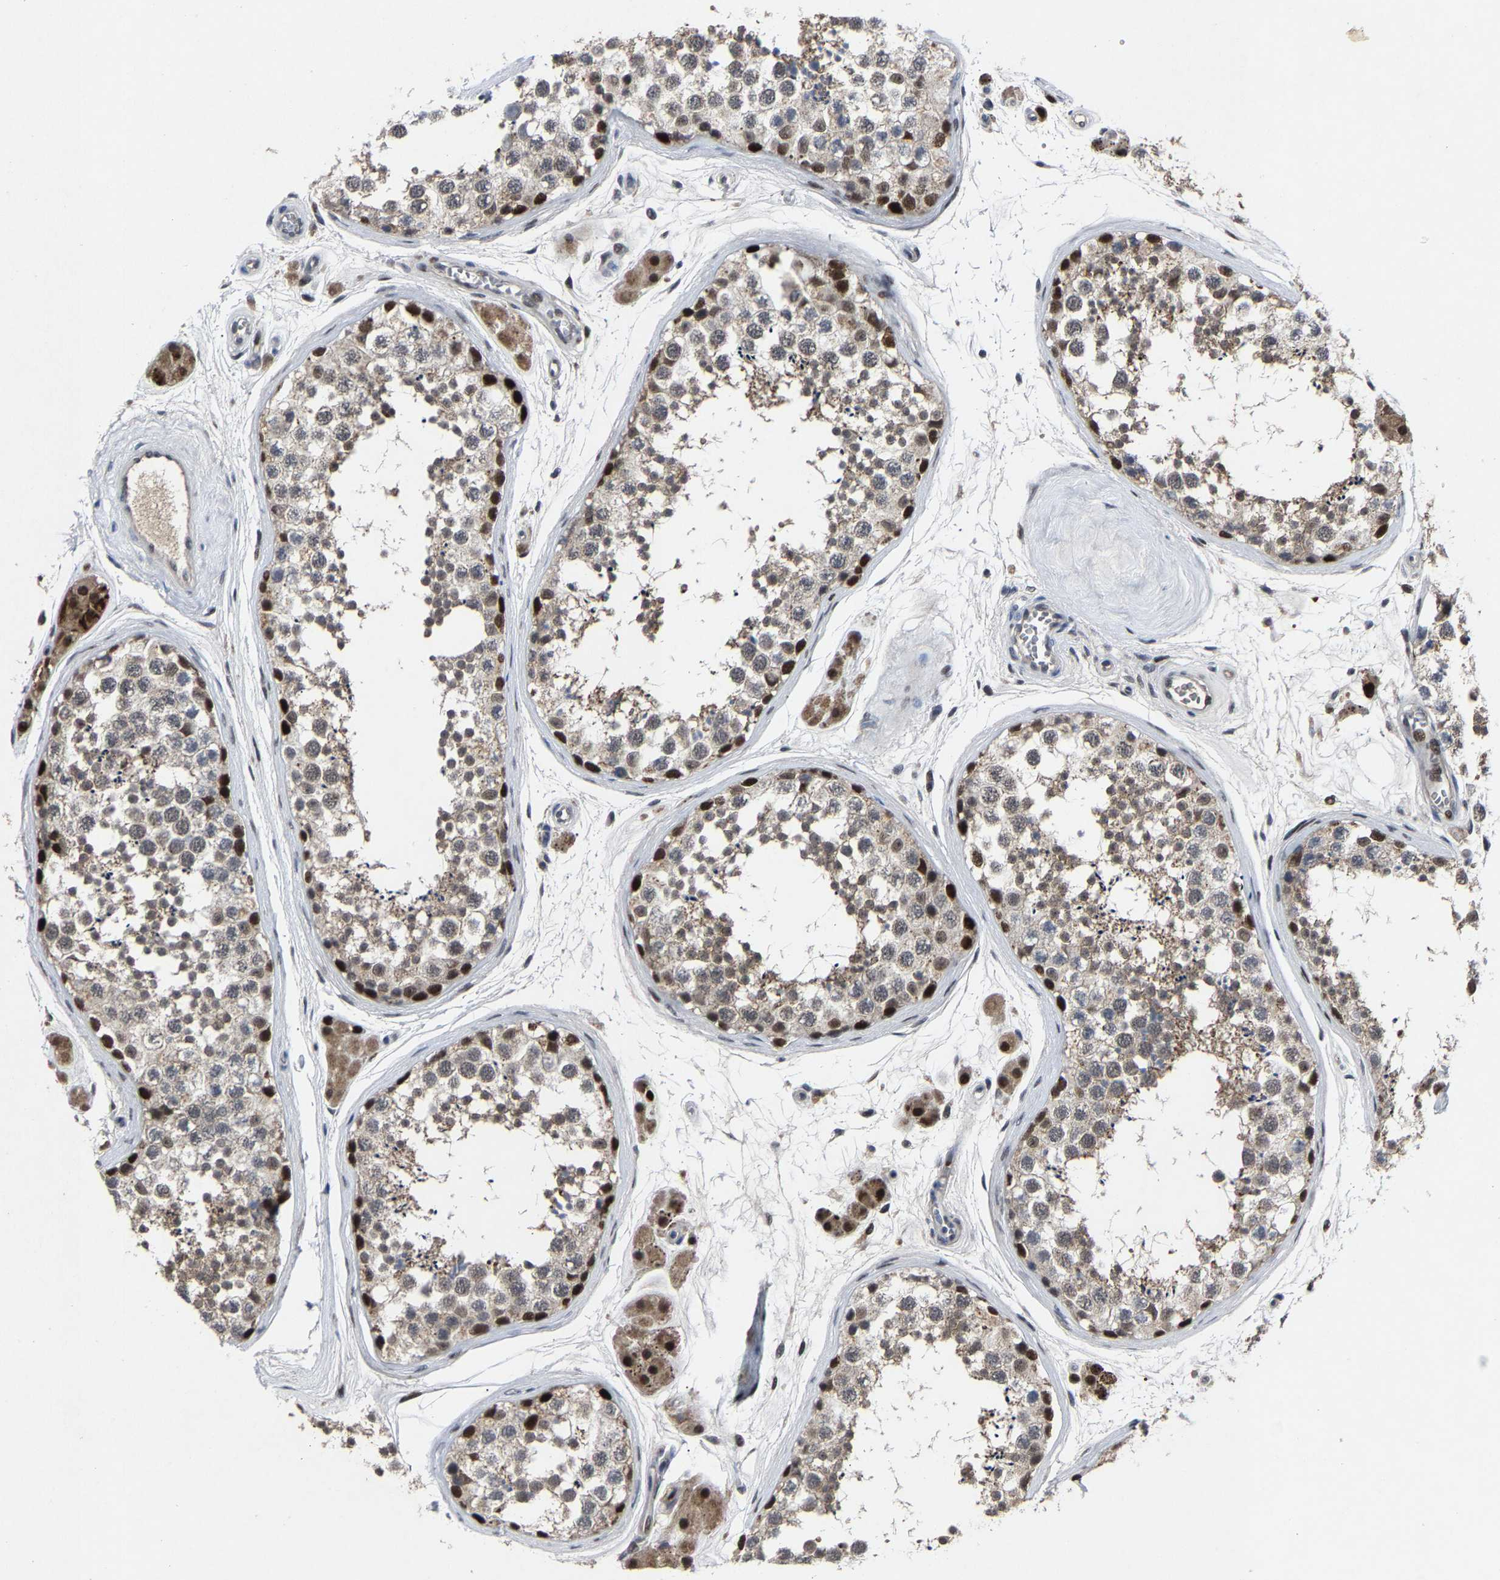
{"staining": {"intensity": "strong", "quantity": "<25%", "location": "cytoplasmic/membranous,nuclear"}, "tissue": "testis", "cell_type": "Cells in seminiferous ducts", "image_type": "normal", "snomed": [{"axis": "morphology", "description": "Normal tissue, NOS"}, {"axis": "topography", "description": "Testis"}], "caption": "Testis was stained to show a protein in brown. There is medium levels of strong cytoplasmic/membranous,nuclear positivity in approximately <25% of cells in seminiferous ducts. The staining was performed using DAB (3,3'-diaminobenzidine) to visualize the protein expression in brown, while the nuclei were stained in blue with hematoxylin (Magnification: 20x).", "gene": "LSM8", "patient": {"sex": "male", "age": 56}}